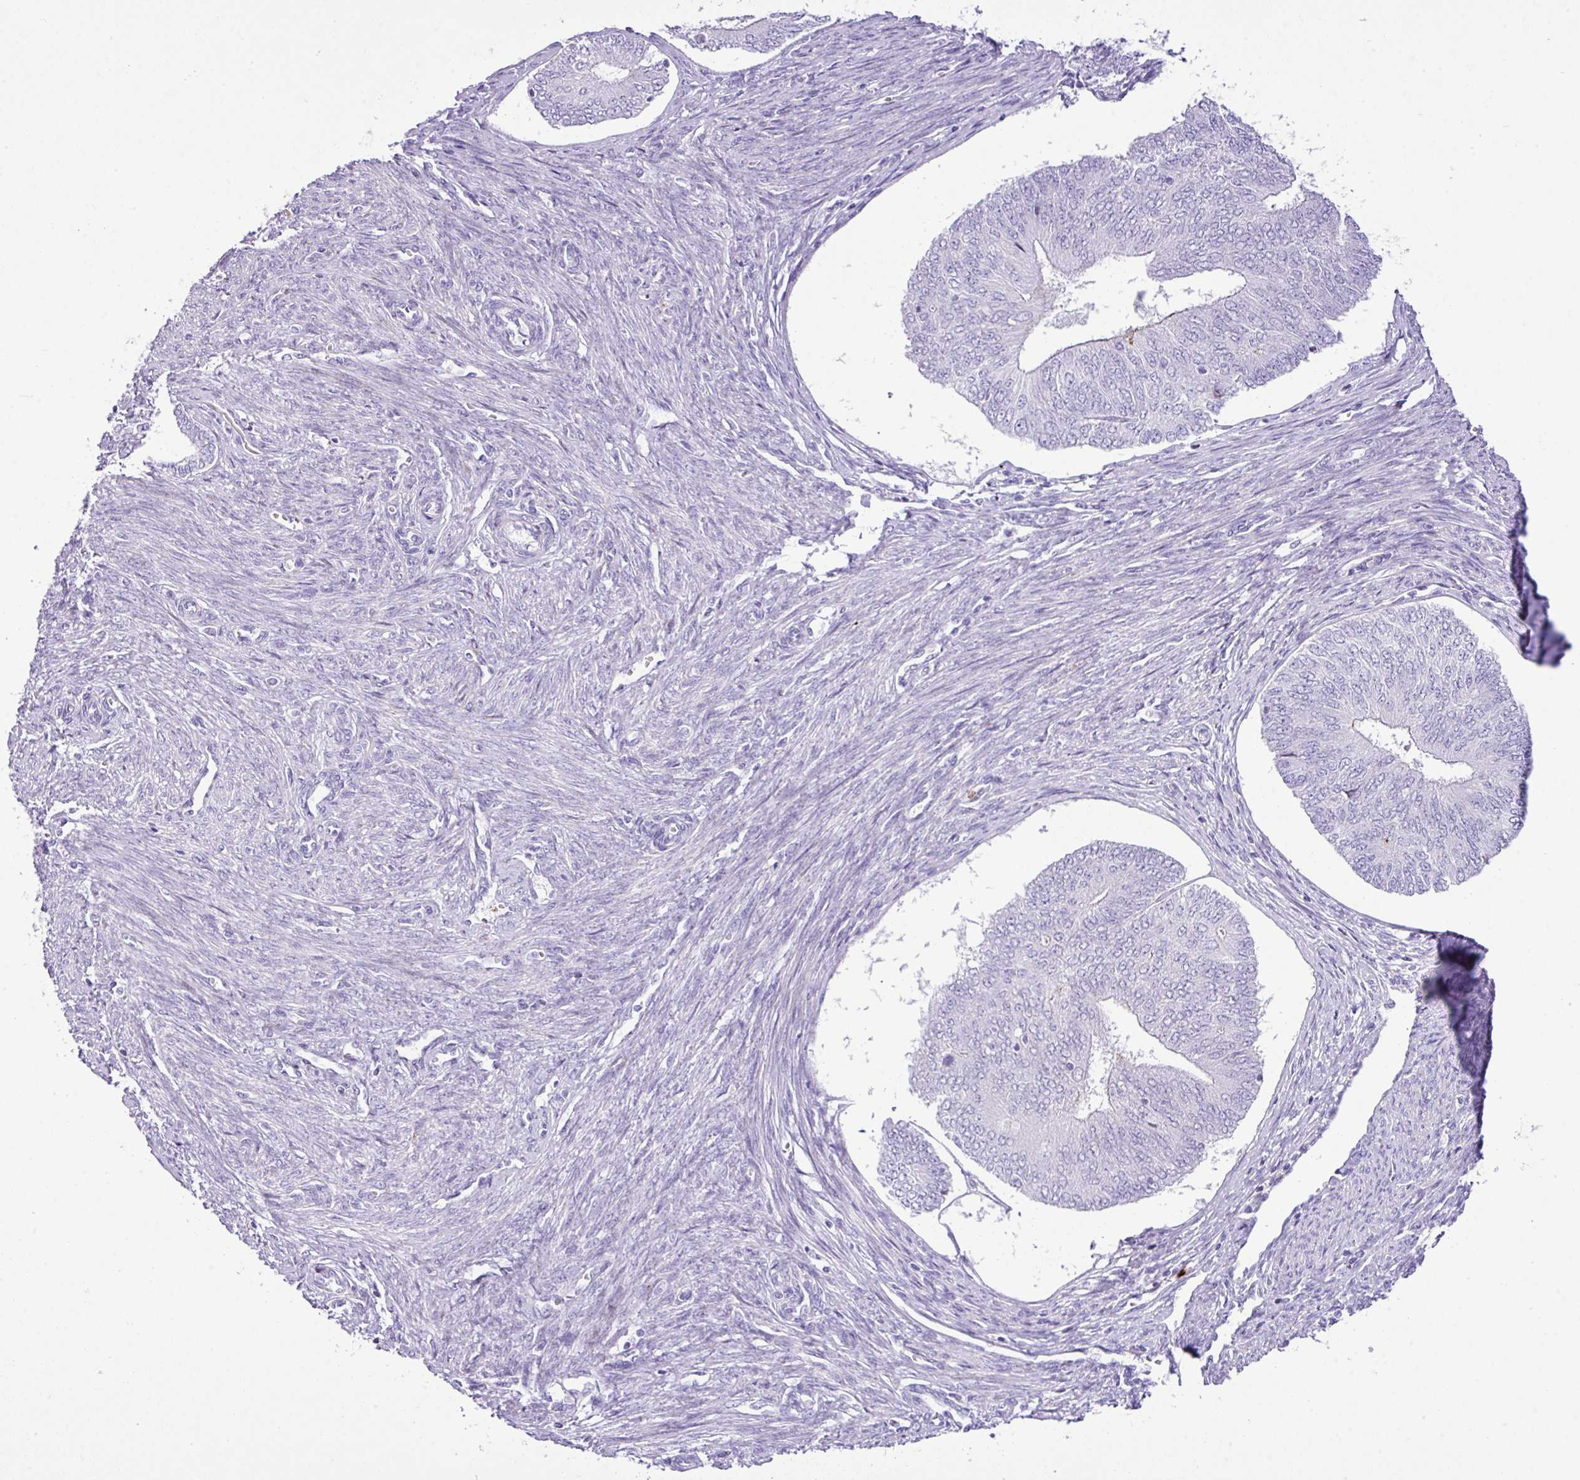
{"staining": {"intensity": "negative", "quantity": "none", "location": "none"}, "tissue": "endometrial cancer", "cell_type": "Tumor cells", "image_type": "cancer", "snomed": [{"axis": "morphology", "description": "Adenocarcinoma, NOS"}, {"axis": "topography", "description": "Endometrium"}], "caption": "High magnification brightfield microscopy of endometrial cancer stained with DAB (3,3'-diaminobenzidine) (brown) and counterstained with hematoxylin (blue): tumor cells show no significant staining.", "gene": "RCAN2", "patient": {"sex": "female", "age": 68}}